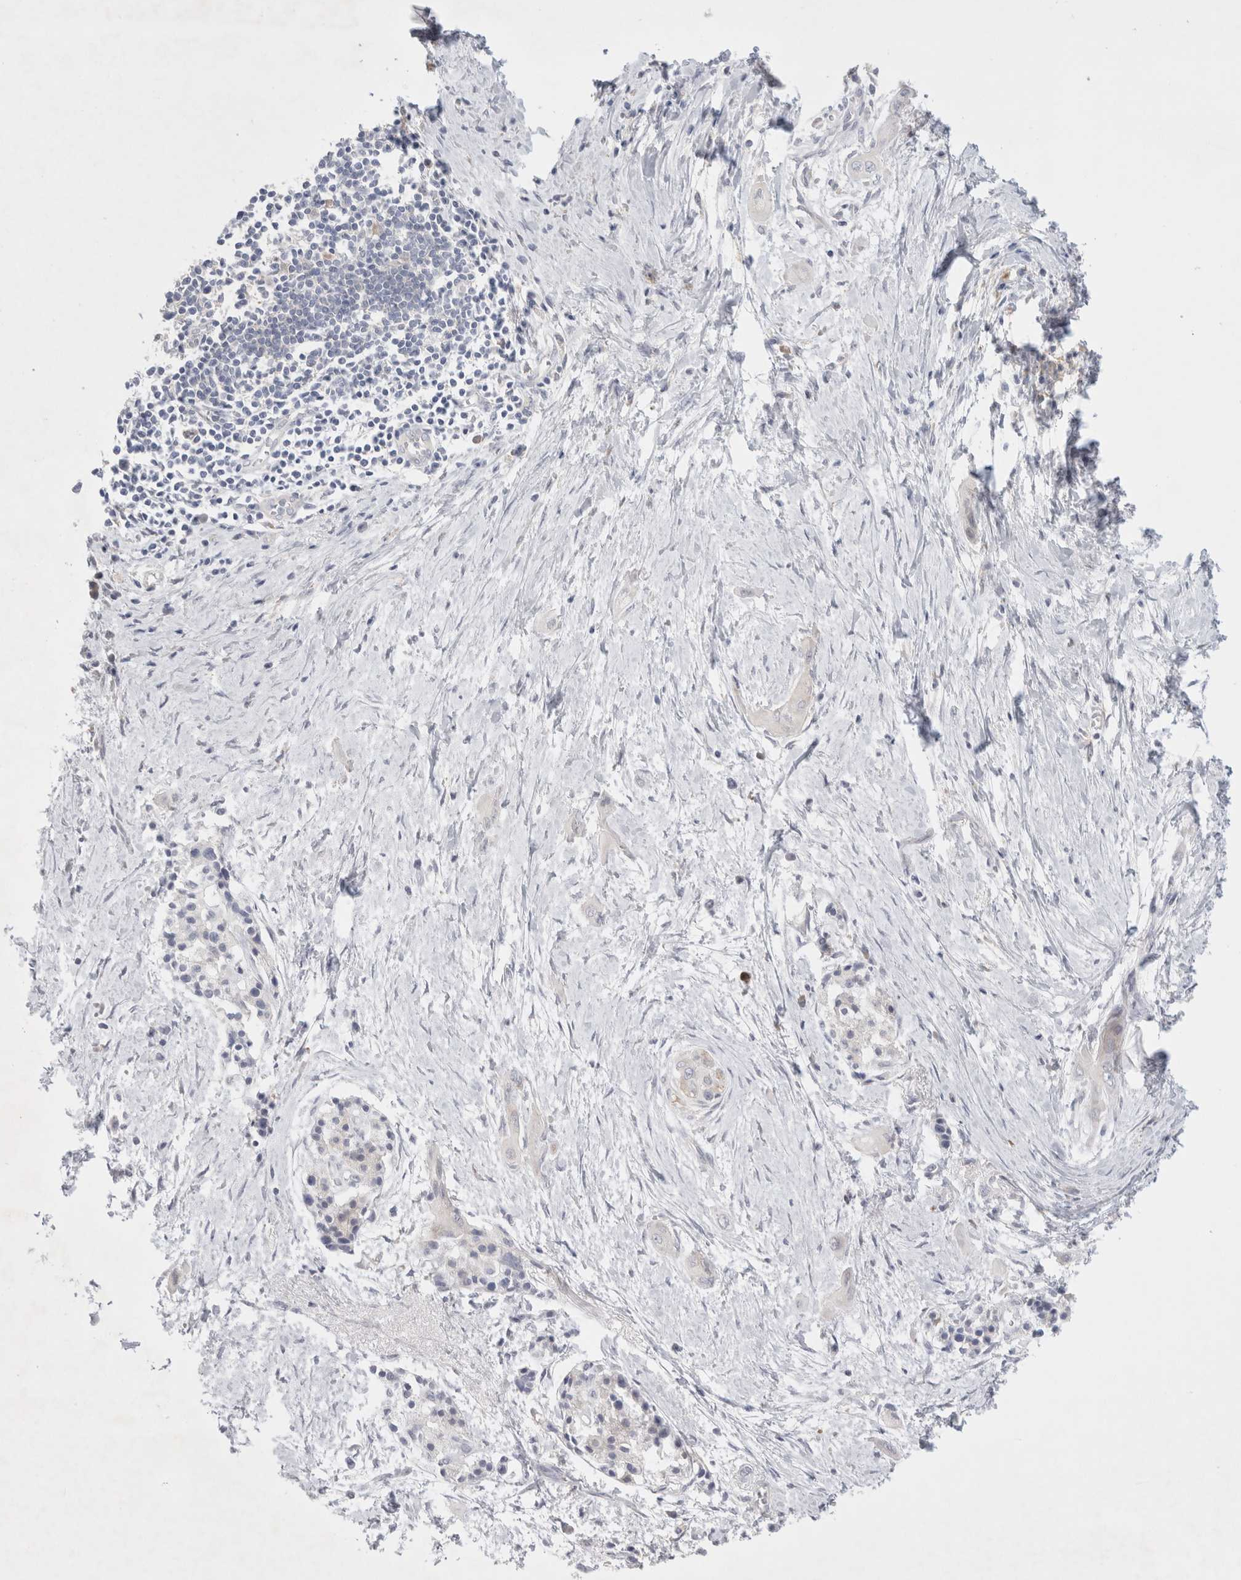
{"staining": {"intensity": "negative", "quantity": "none", "location": "none"}, "tissue": "pancreatic cancer", "cell_type": "Tumor cells", "image_type": "cancer", "snomed": [{"axis": "morphology", "description": "Adenocarcinoma, NOS"}, {"axis": "topography", "description": "Pancreas"}], "caption": "Pancreatic adenocarcinoma was stained to show a protein in brown. There is no significant positivity in tumor cells.", "gene": "RBM12B", "patient": {"sex": "male", "age": 59}}